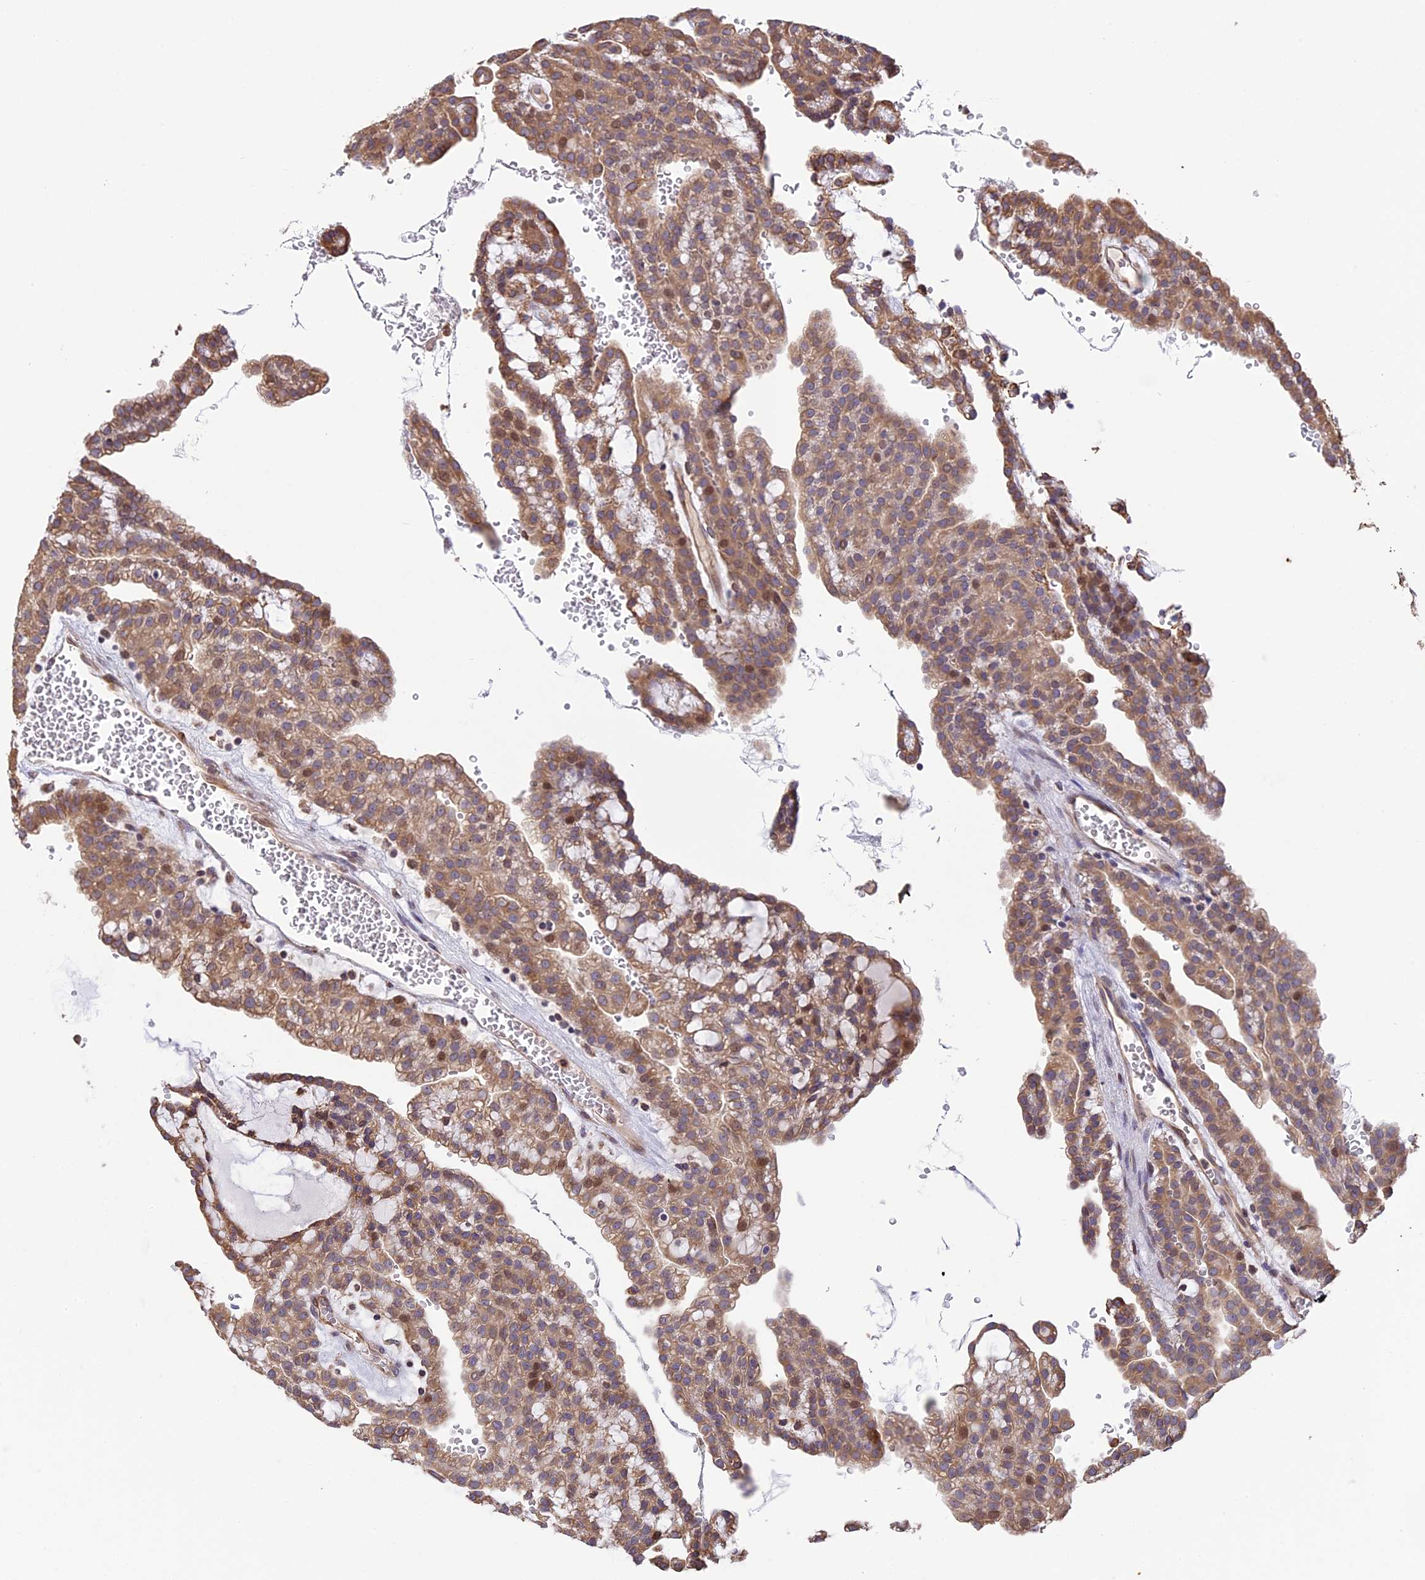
{"staining": {"intensity": "moderate", "quantity": ">75%", "location": "cytoplasmic/membranous"}, "tissue": "renal cancer", "cell_type": "Tumor cells", "image_type": "cancer", "snomed": [{"axis": "morphology", "description": "Adenocarcinoma, NOS"}, {"axis": "topography", "description": "Kidney"}], "caption": "Human renal cancer stained with a brown dye displays moderate cytoplasmic/membranous positive staining in about >75% of tumor cells.", "gene": "DMRTA2", "patient": {"sex": "male", "age": 63}}